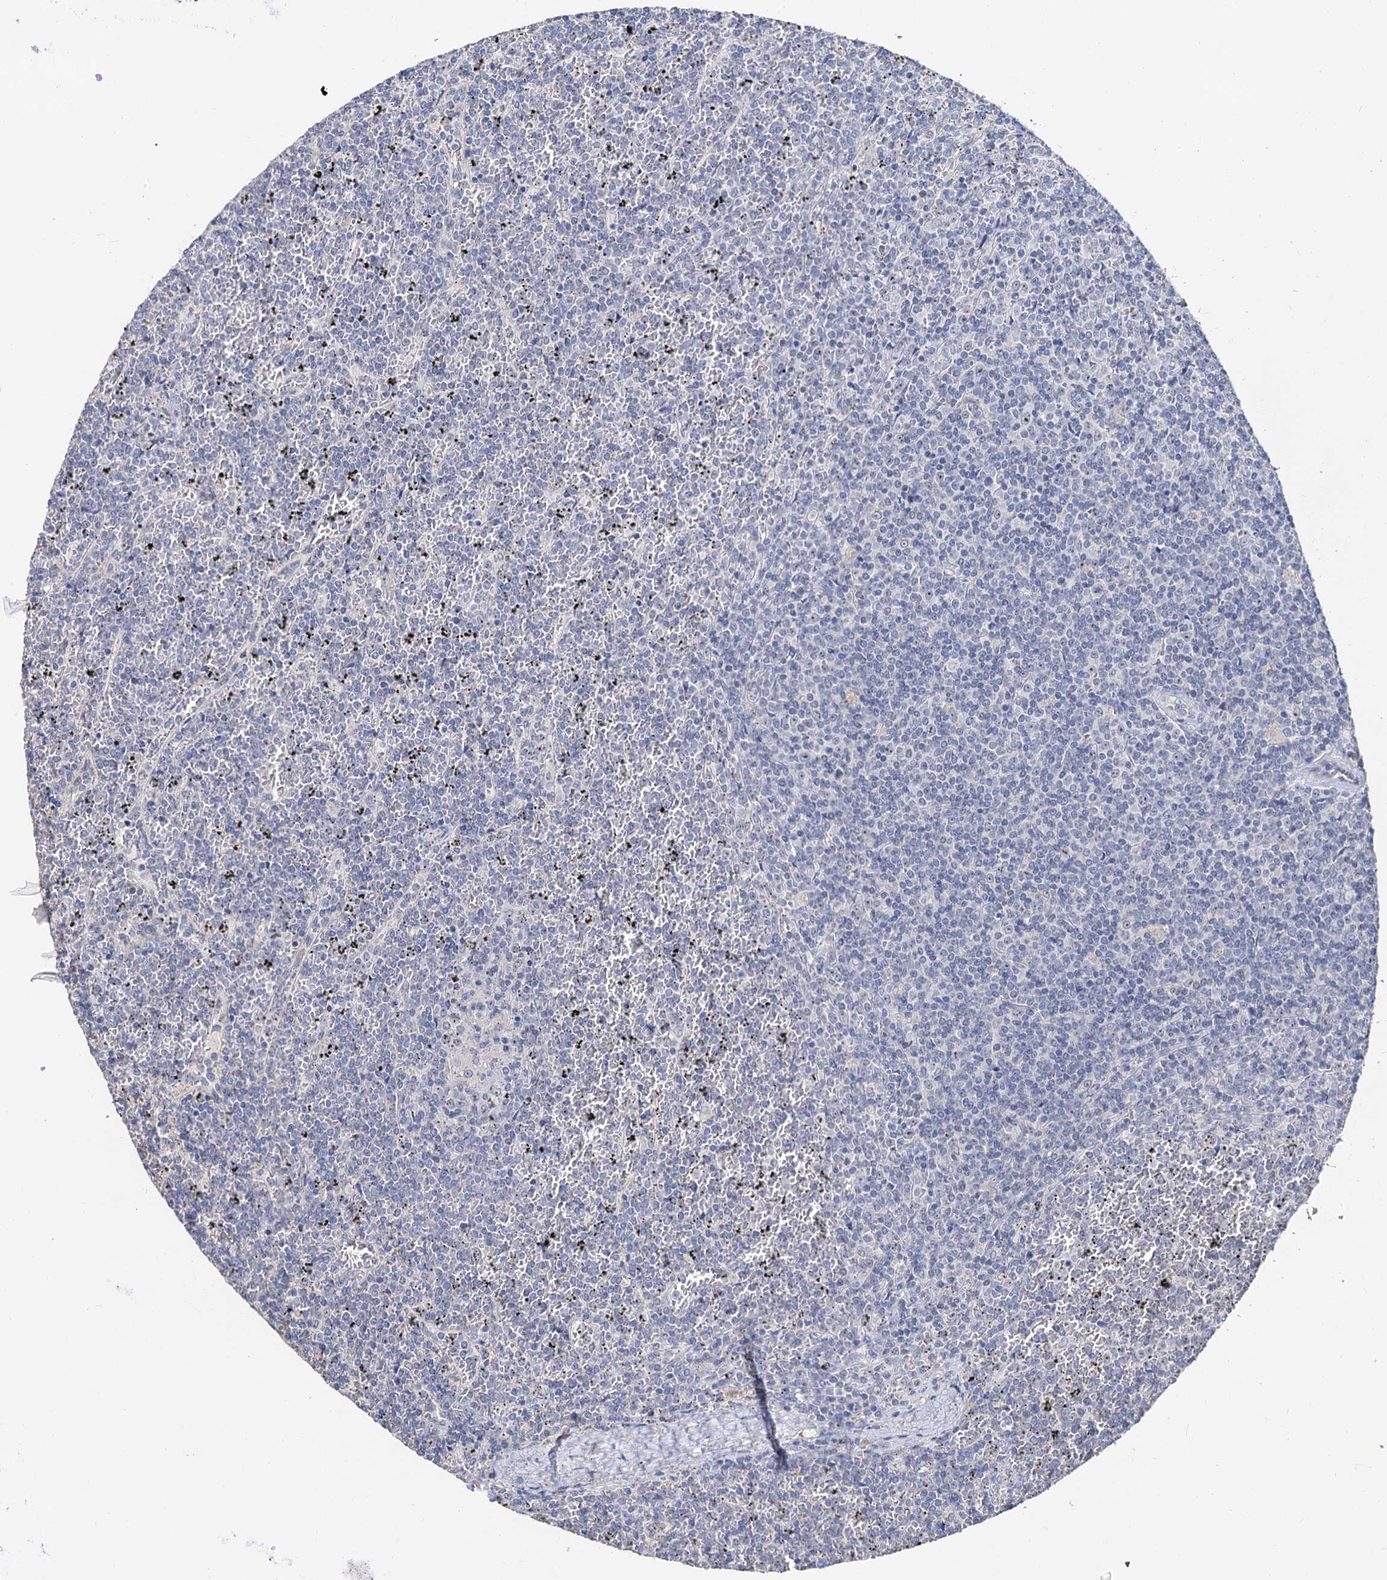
{"staining": {"intensity": "negative", "quantity": "none", "location": "none"}, "tissue": "lymphoma", "cell_type": "Tumor cells", "image_type": "cancer", "snomed": [{"axis": "morphology", "description": "Malignant lymphoma, non-Hodgkin's type, Low grade"}, {"axis": "topography", "description": "Spleen"}], "caption": "Tumor cells show no significant protein staining in lymphoma.", "gene": "C2CD3", "patient": {"sex": "female", "age": 19}}